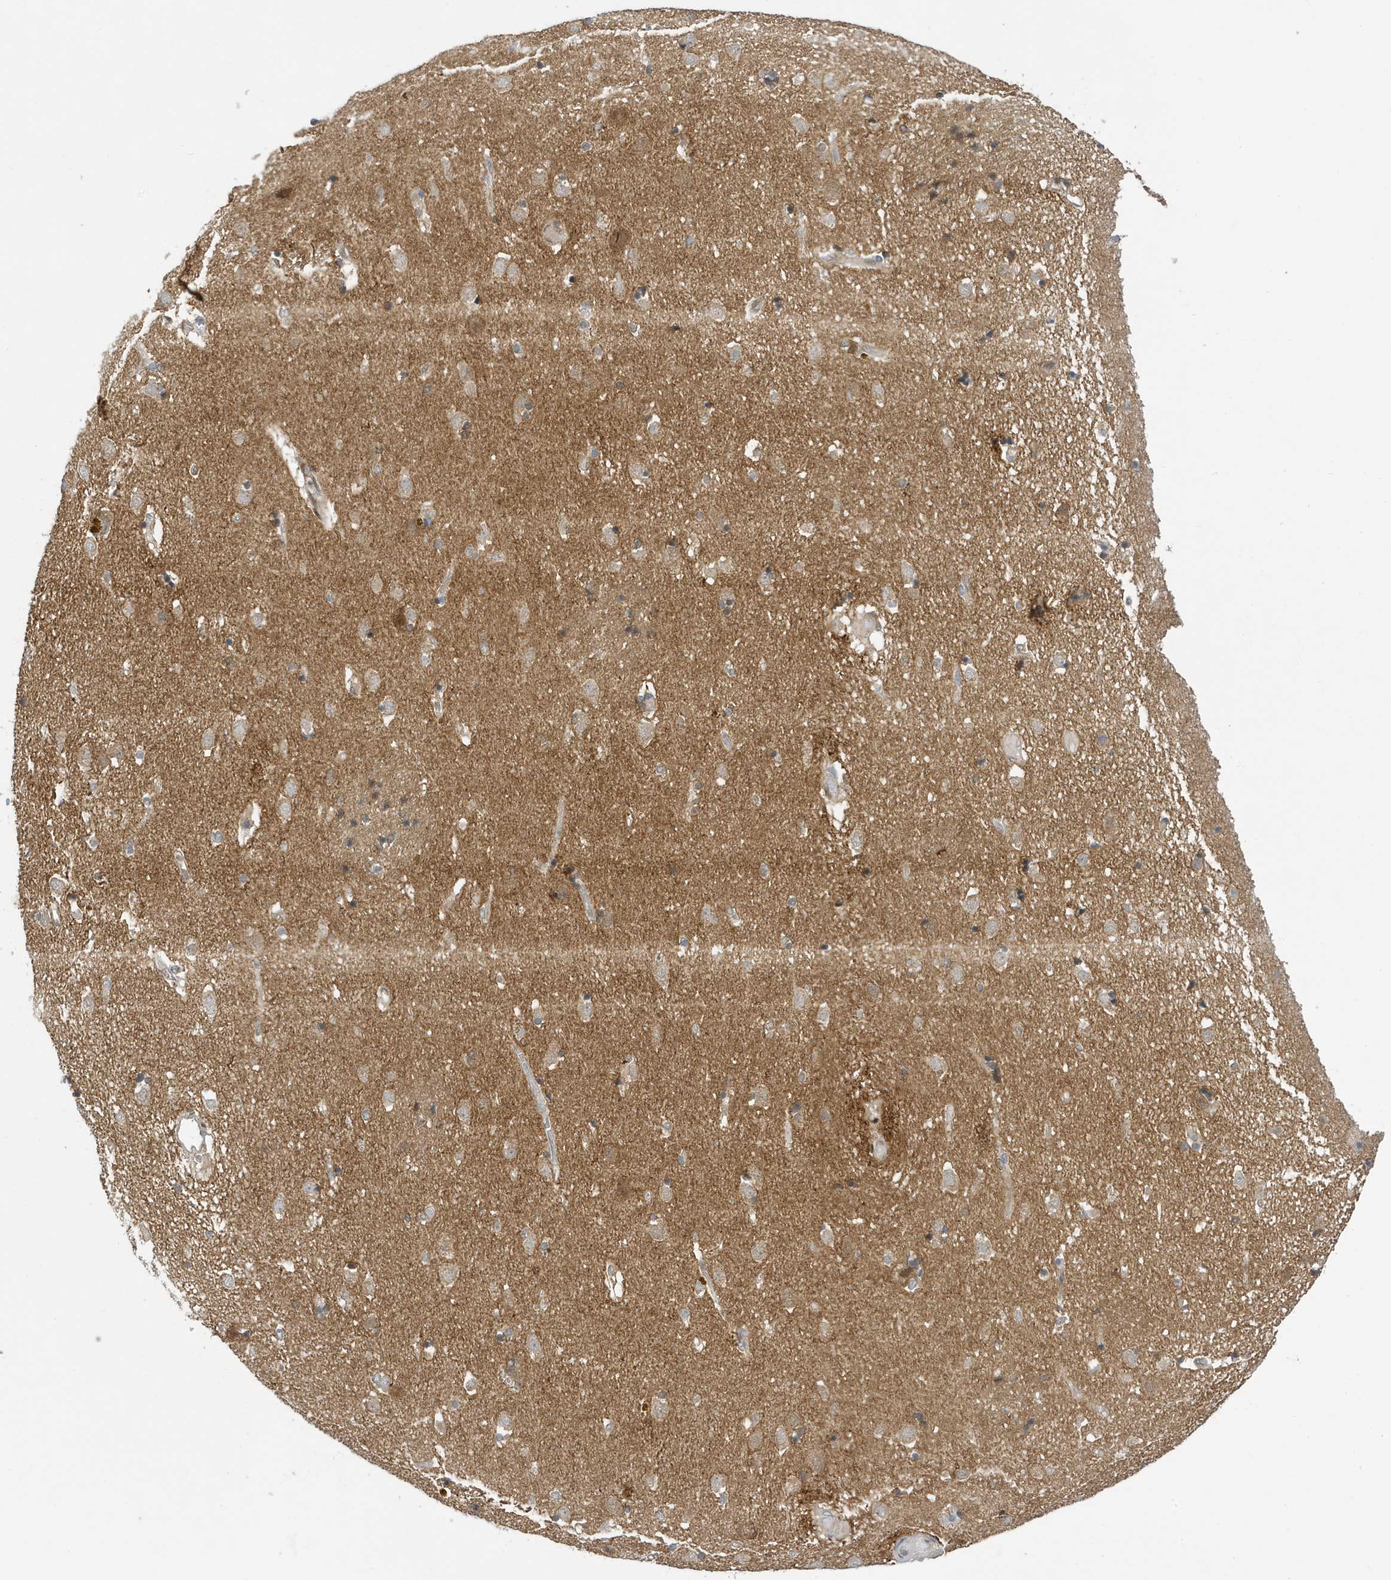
{"staining": {"intensity": "moderate", "quantity": "<25%", "location": "cytoplasmic/membranous"}, "tissue": "caudate", "cell_type": "Glial cells", "image_type": "normal", "snomed": [{"axis": "morphology", "description": "Normal tissue, NOS"}, {"axis": "topography", "description": "Lateral ventricle wall"}], "caption": "Immunohistochemical staining of unremarkable human caudate shows <25% levels of moderate cytoplasmic/membranous protein staining in approximately <25% of glial cells.", "gene": "NCOA7", "patient": {"sex": "male", "age": 70}}